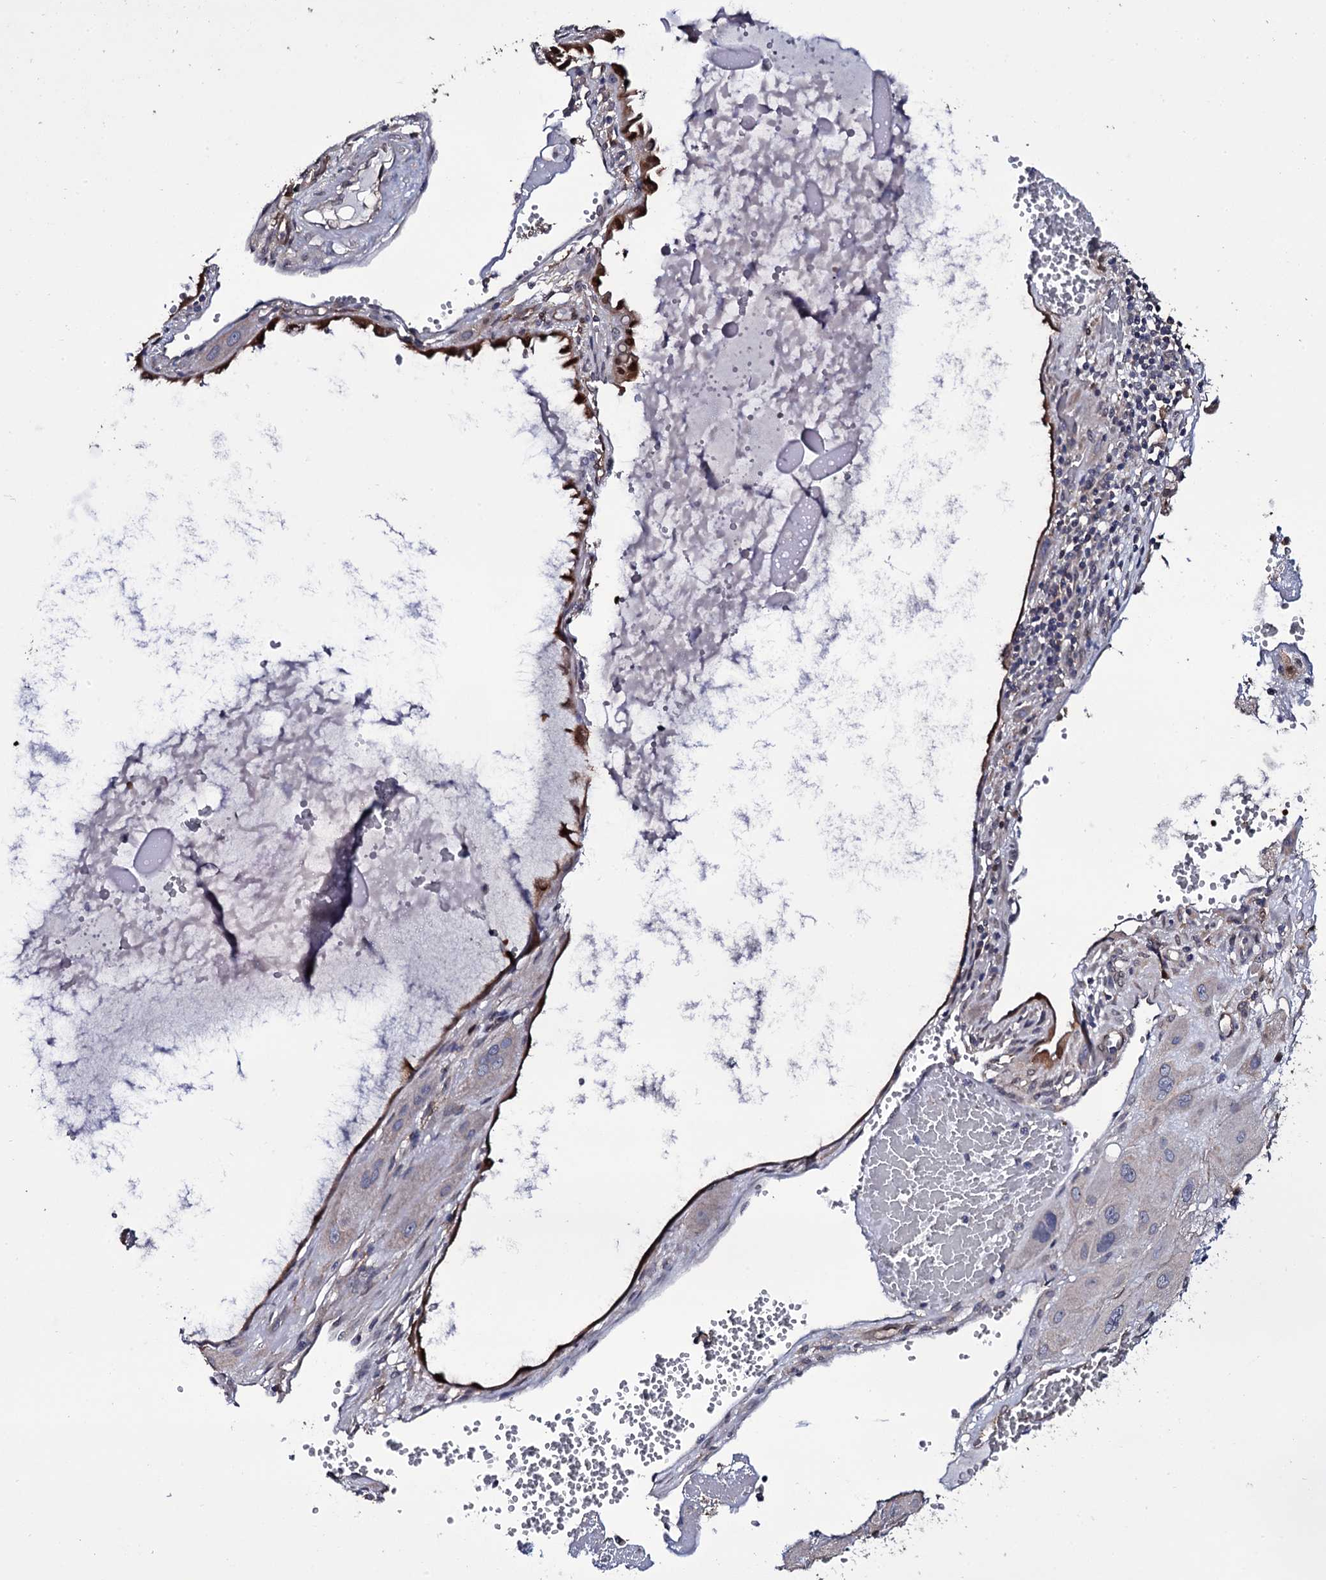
{"staining": {"intensity": "negative", "quantity": "none", "location": "none"}, "tissue": "cervical cancer", "cell_type": "Tumor cells", "image_type": "cancer", "snomed": [{"axis": "morphology", "description": "Squamous cell carcinoma, NOS"}, {"axis": "topography", "description": "Cervix"}], "caption": "High power microscopy image of an immunohistochemistry photomicrograph of cervical squamous cell carcinoma, revealing no significant positivity in tumor cells.", "gene": "CRYL1", "patient": {"sex": "female", "age": 34}}